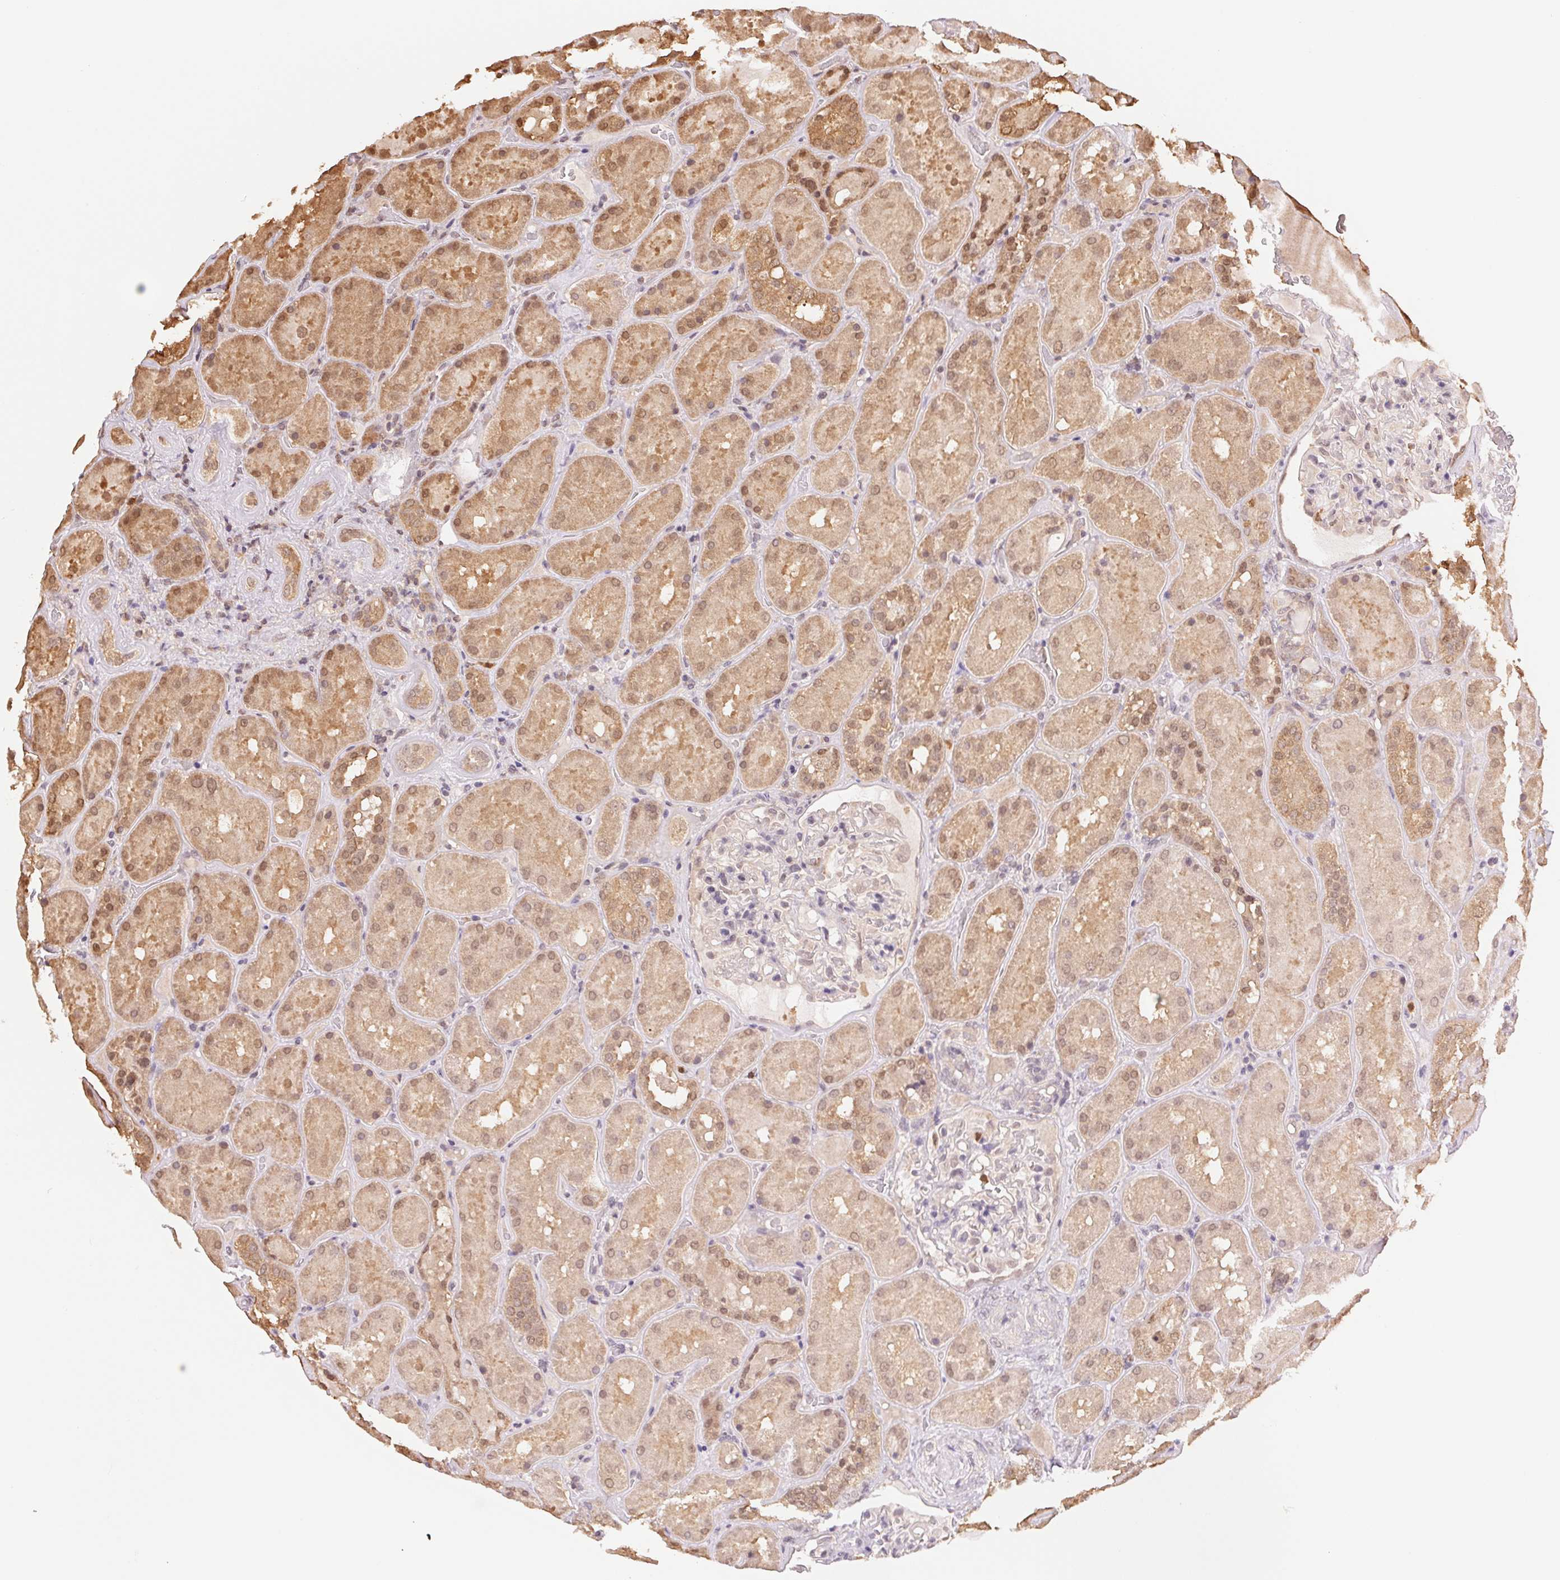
{"staining": {"intensity": "negative", "quantity": "none", "location": "none"}, "tissue": "kidney", "cell_type": "Cells in glomeruli", "image_type": "normal", "snomed": [{"axis": "morphology", "description": "Normal tissue, NOS"}, {"axis": "topography", "description": "Kidney"}], "caption": "Cells in glomeruli show no significant protein staining in benign kidney. The staining is performed using DAB brown chromogen with nuclei counter-stained in using hematoxylin.", "gene": "CDC123", "patient": {"sex": "male", "age": 73}}